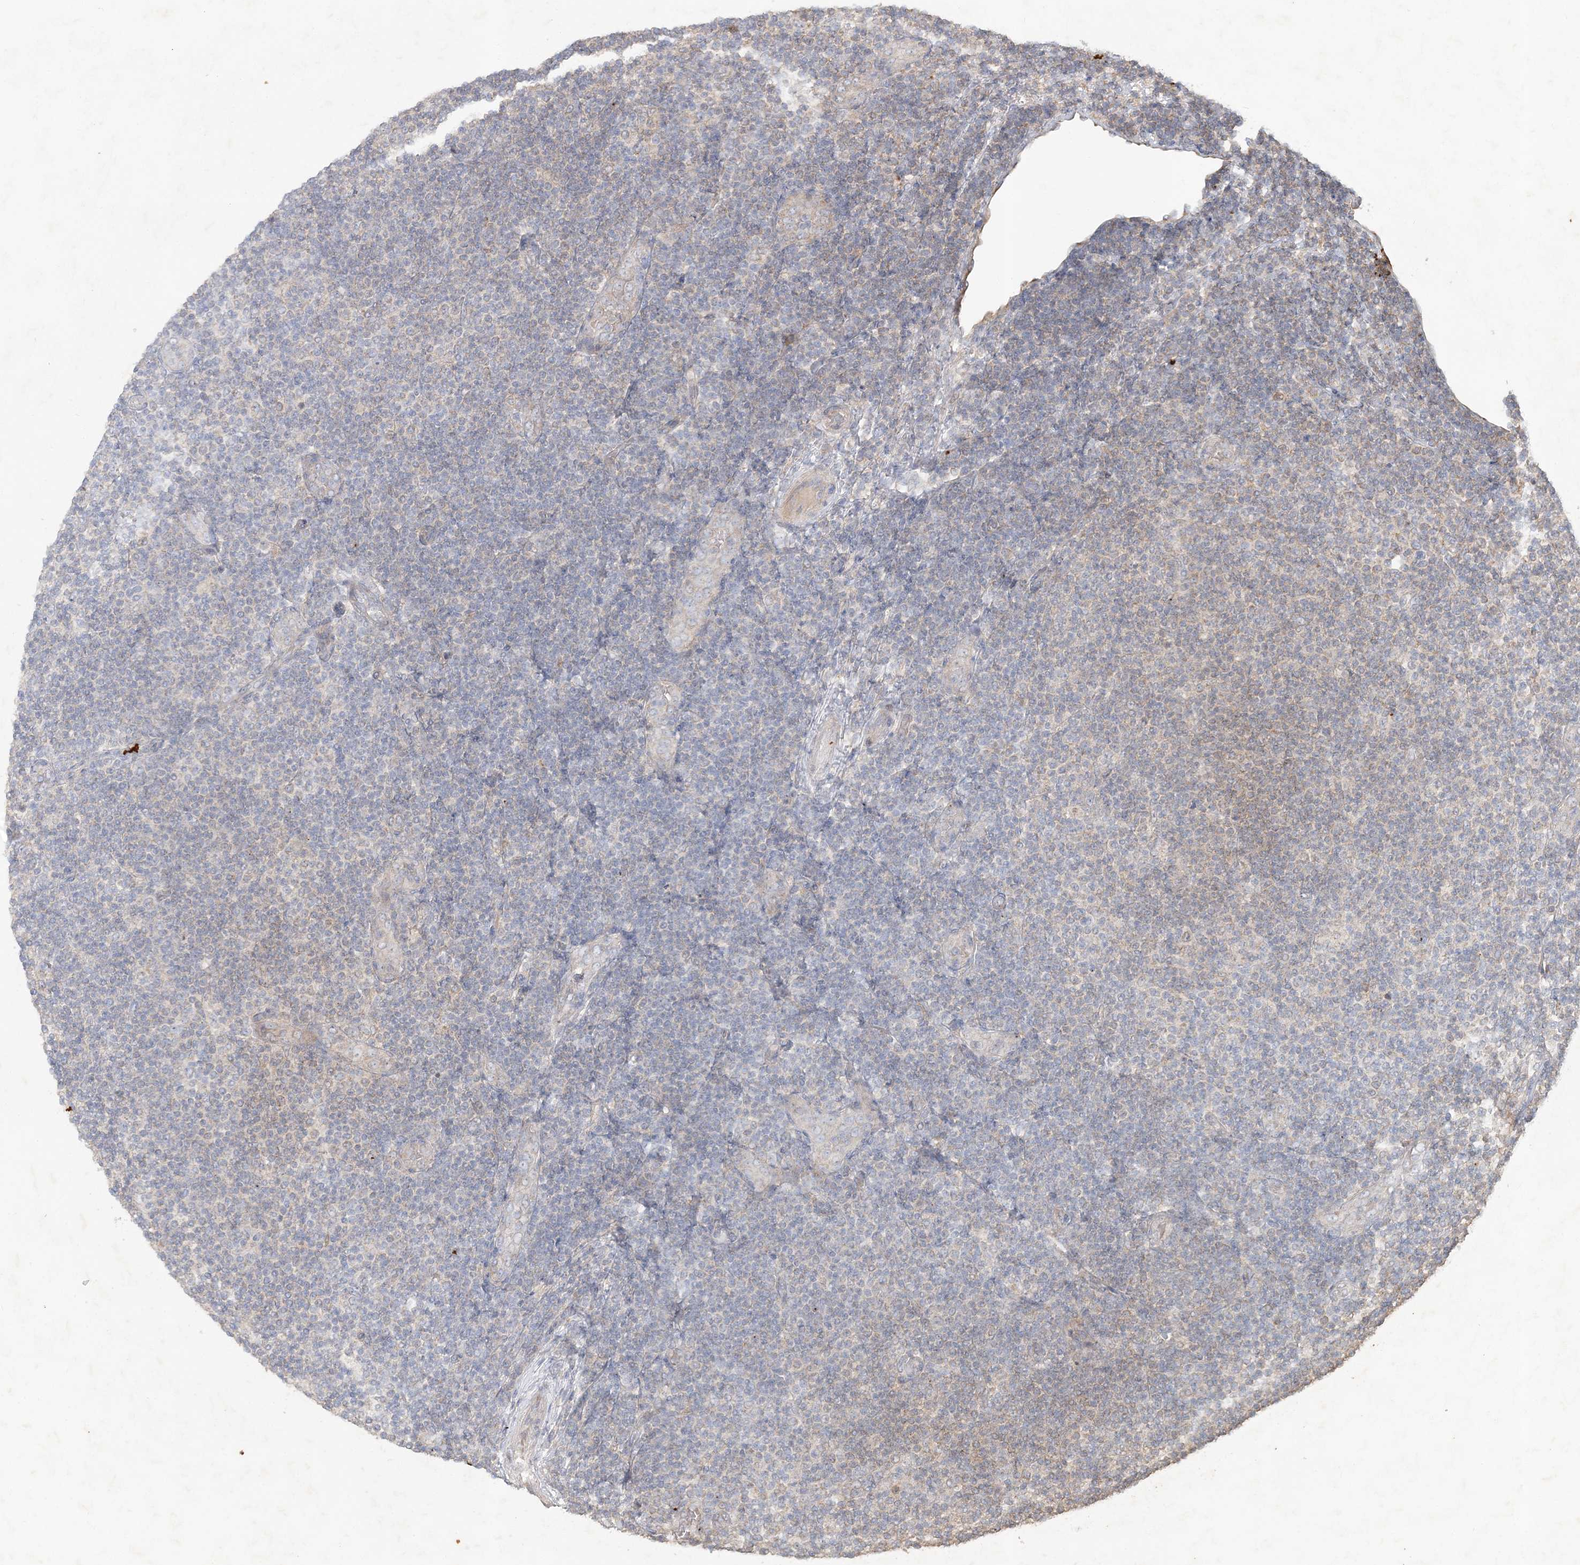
{"staining": {"intensity": "negative", "quantity": "none", "location": "none"}, "tissue": "lymphoma", "cell_type": "Tumor cells", "image_type": "cancer", "snomed": [{"axis": "morphology", "description": "Malignant lymphoma, non-Hodgkin's type, Low grade"}, {"axis": "topography", "description": "Lymph node"}], "caption": "Lymphoma was stained to show a protein in brown. There is no significant expression in tumor cells.", "gene": "RAB14", "patient": {"sex": "male", "age": 83}}